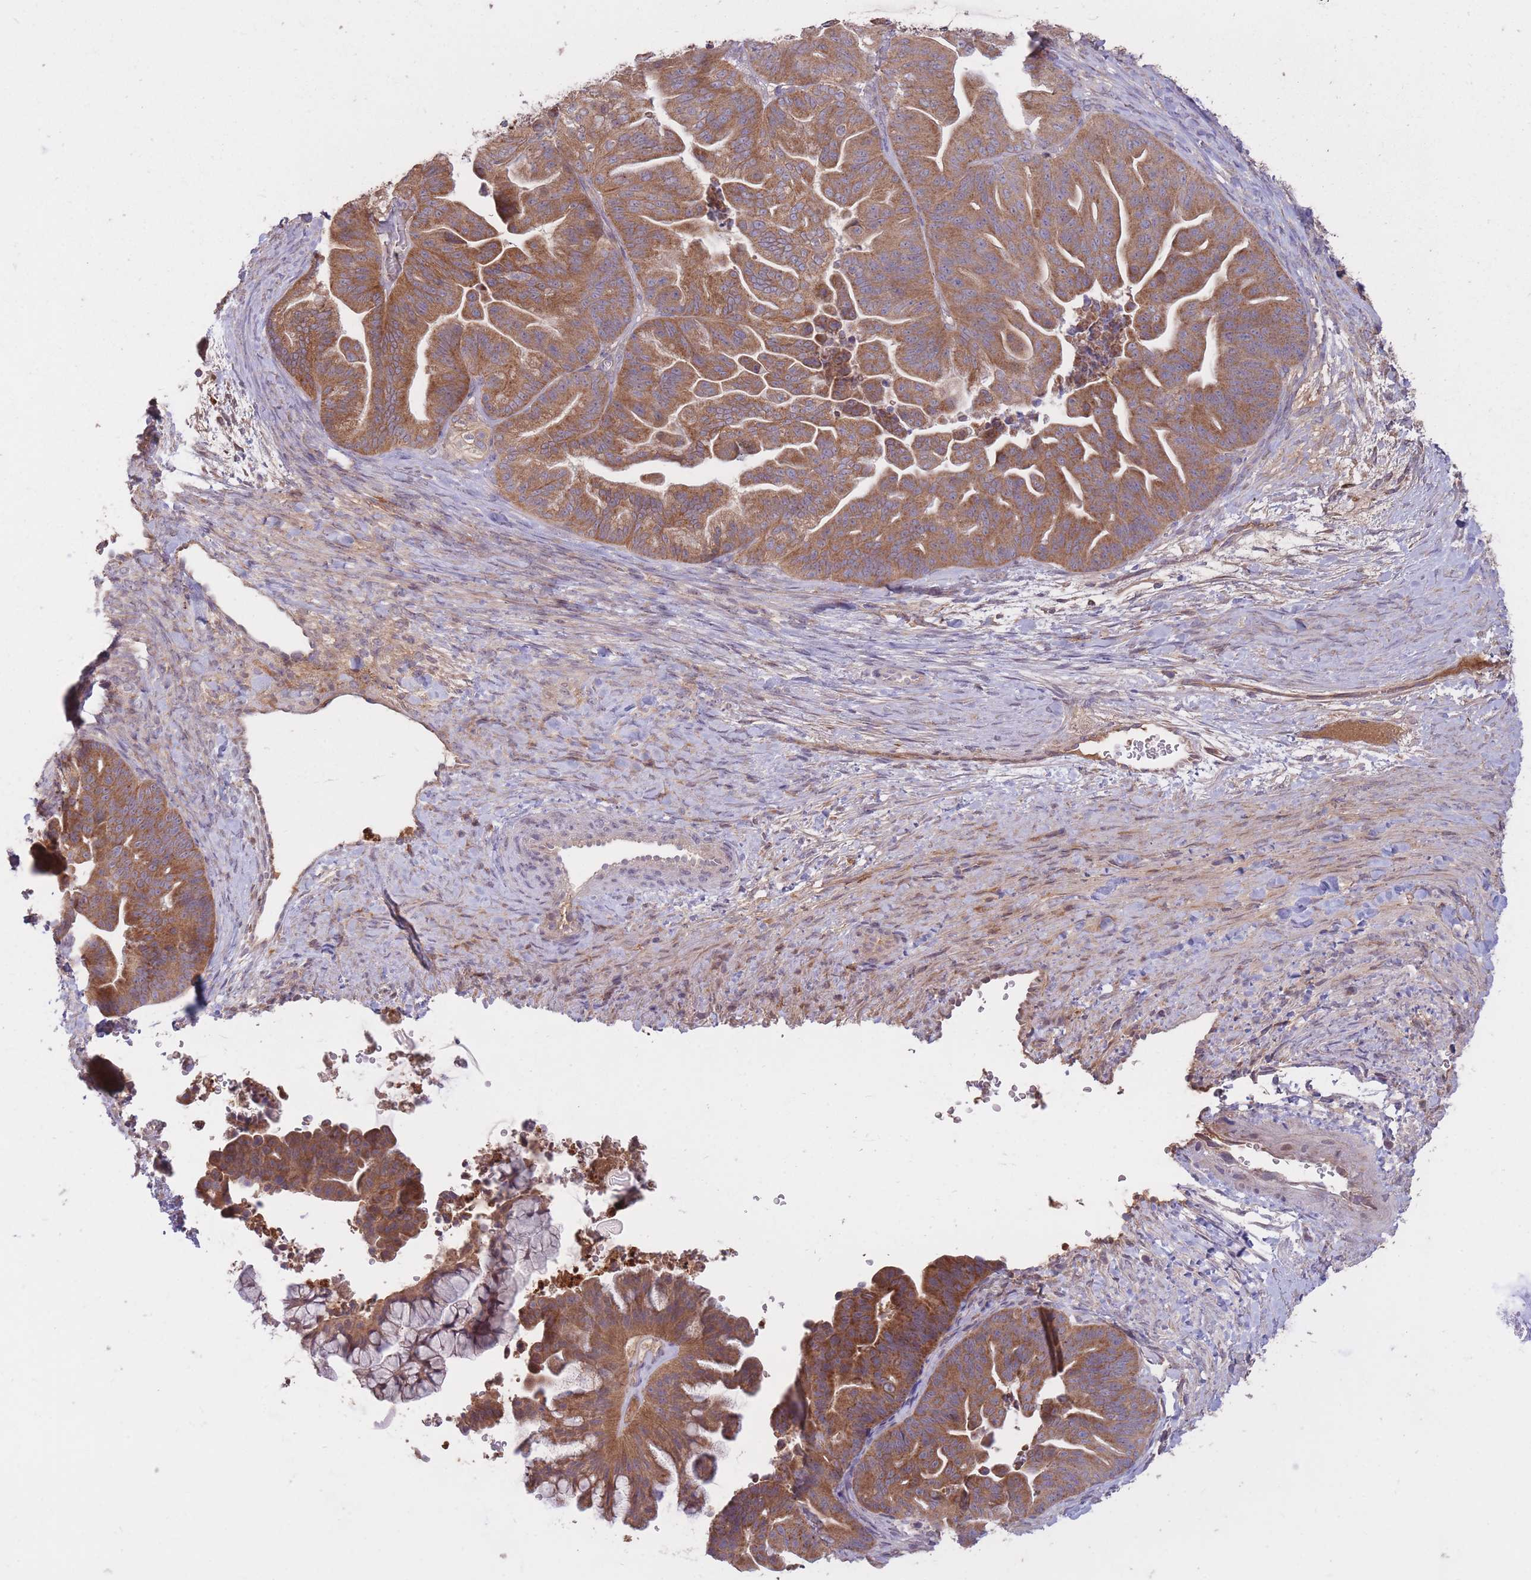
{"staining": {"intensity": "moderate", "quantity": ">75%", "location": "cytoplasmic/membranous"}, "tissue": "ovarian cancer", "cell_type": "Tumor cells", "image_type": "cancer", "snomed": [{"axis": "morphology", "description": "Cystadenocarcinoma, mucinous, NOS"}, {"axis": "topography", "description": "Ovary"}], "caption": "Mucinous cystadenocarcinoma (ovarian) stained with DAB (3,3'-diaminobenzidine) immunohistochemistry demonstrates medium levels of moderate cytoplasmic/membranous positivity in about >75% of tumor cells.", "gene": "IGF2BP2", "patient": {"sex": "female", "age": 67}}